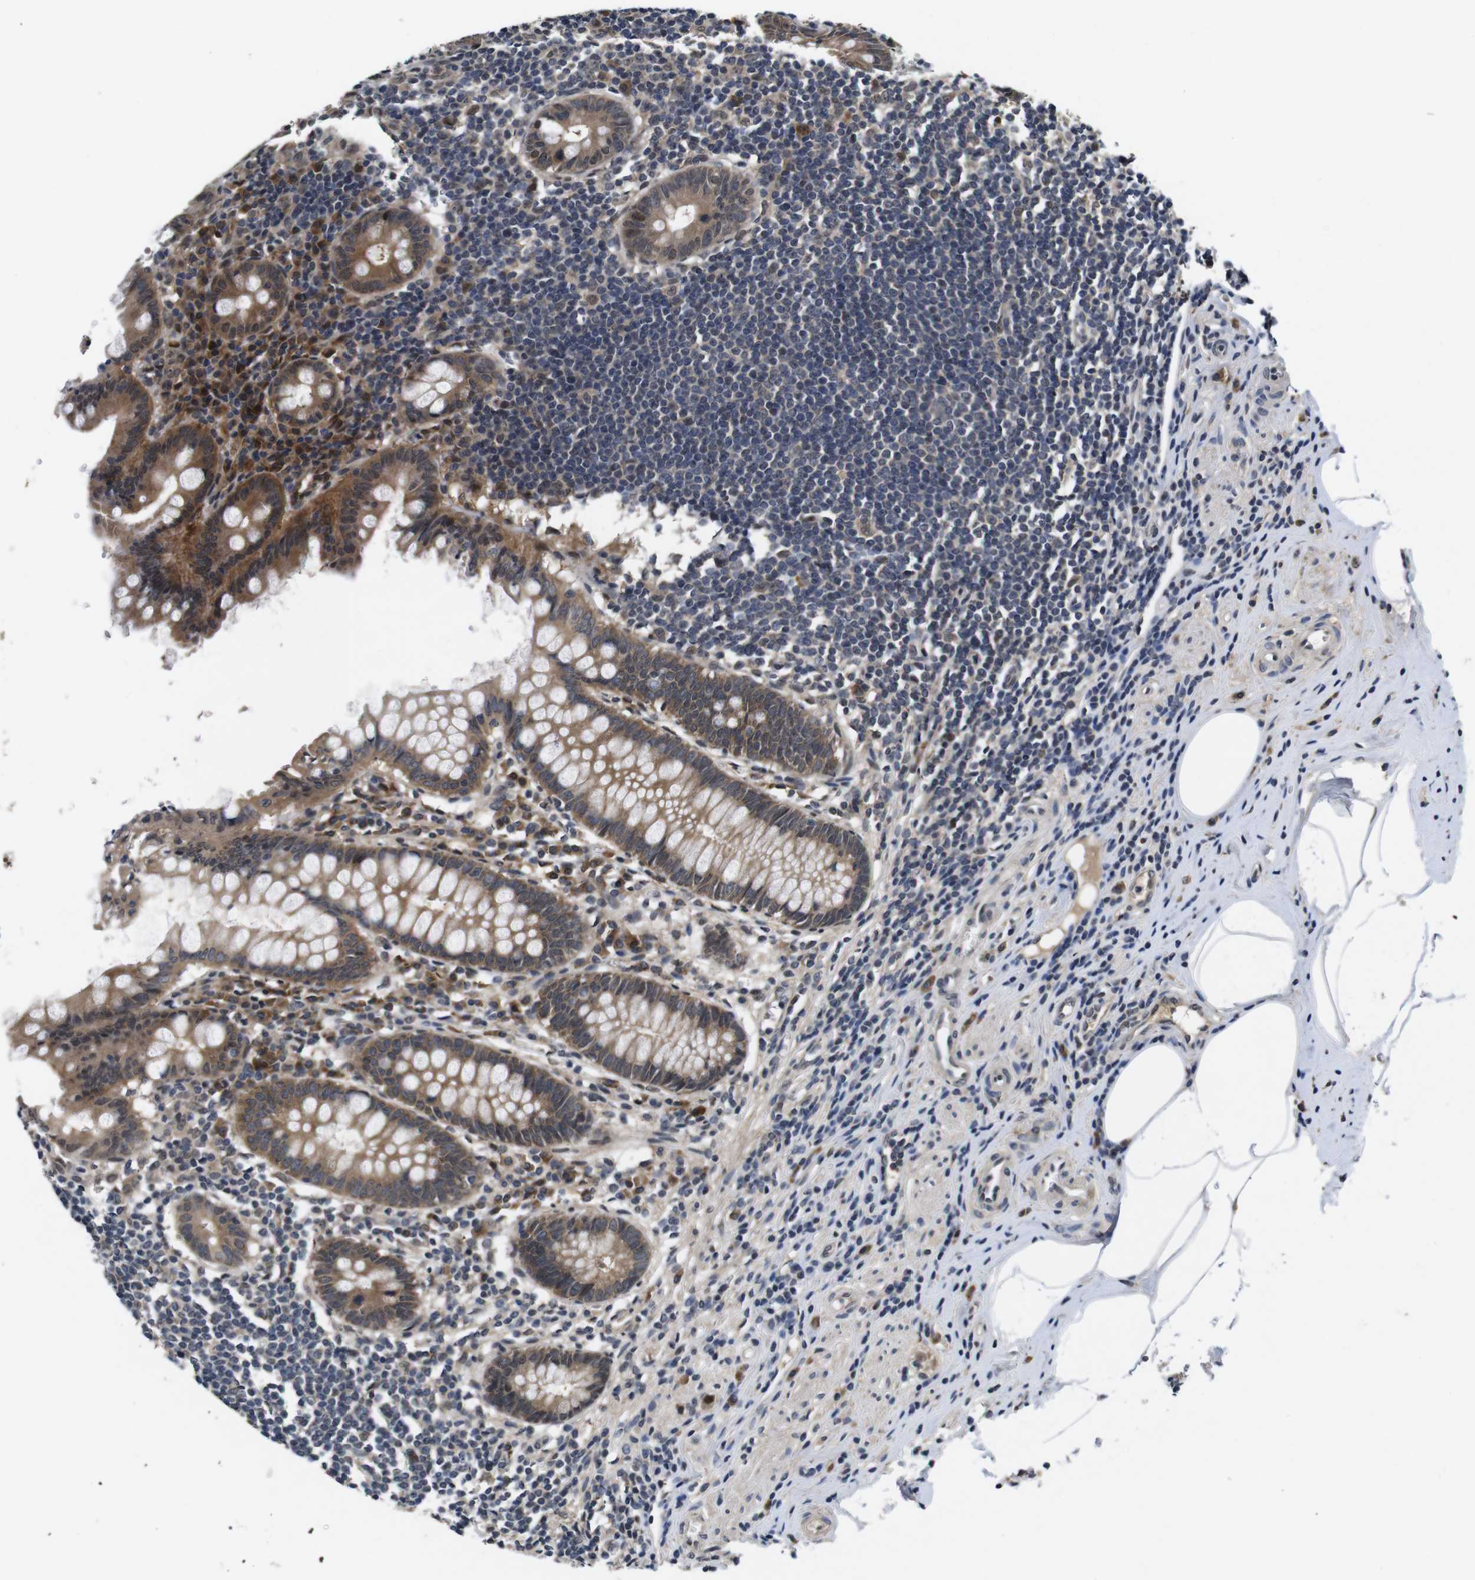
{"staining": {"intensity": "moderate", "quantity": ">75%", "location": "cytoplasmic/membranous"}, "tissue": "appendix", "cell_type": "Glandular cells", "image_type": "normal", "snomed": [{"axis": "morphology", "description": "Normal tissue, NOS"}, {"axis": "topography", "description": "Appendix"}], "caption": "Protein expression analysis of unremarkable appendix exhibits moderate cytoplasmic/membranous positivity in approximately >75% of glandular cells. The protein is stained brown, and the nuclei are stained in blue (DAB (3,3'-diaminobenzidine) IHC with brightfield microscopy, high magnification).", "gene": "ZBTB46", "patient": {"sex": "female", "age": 50}}